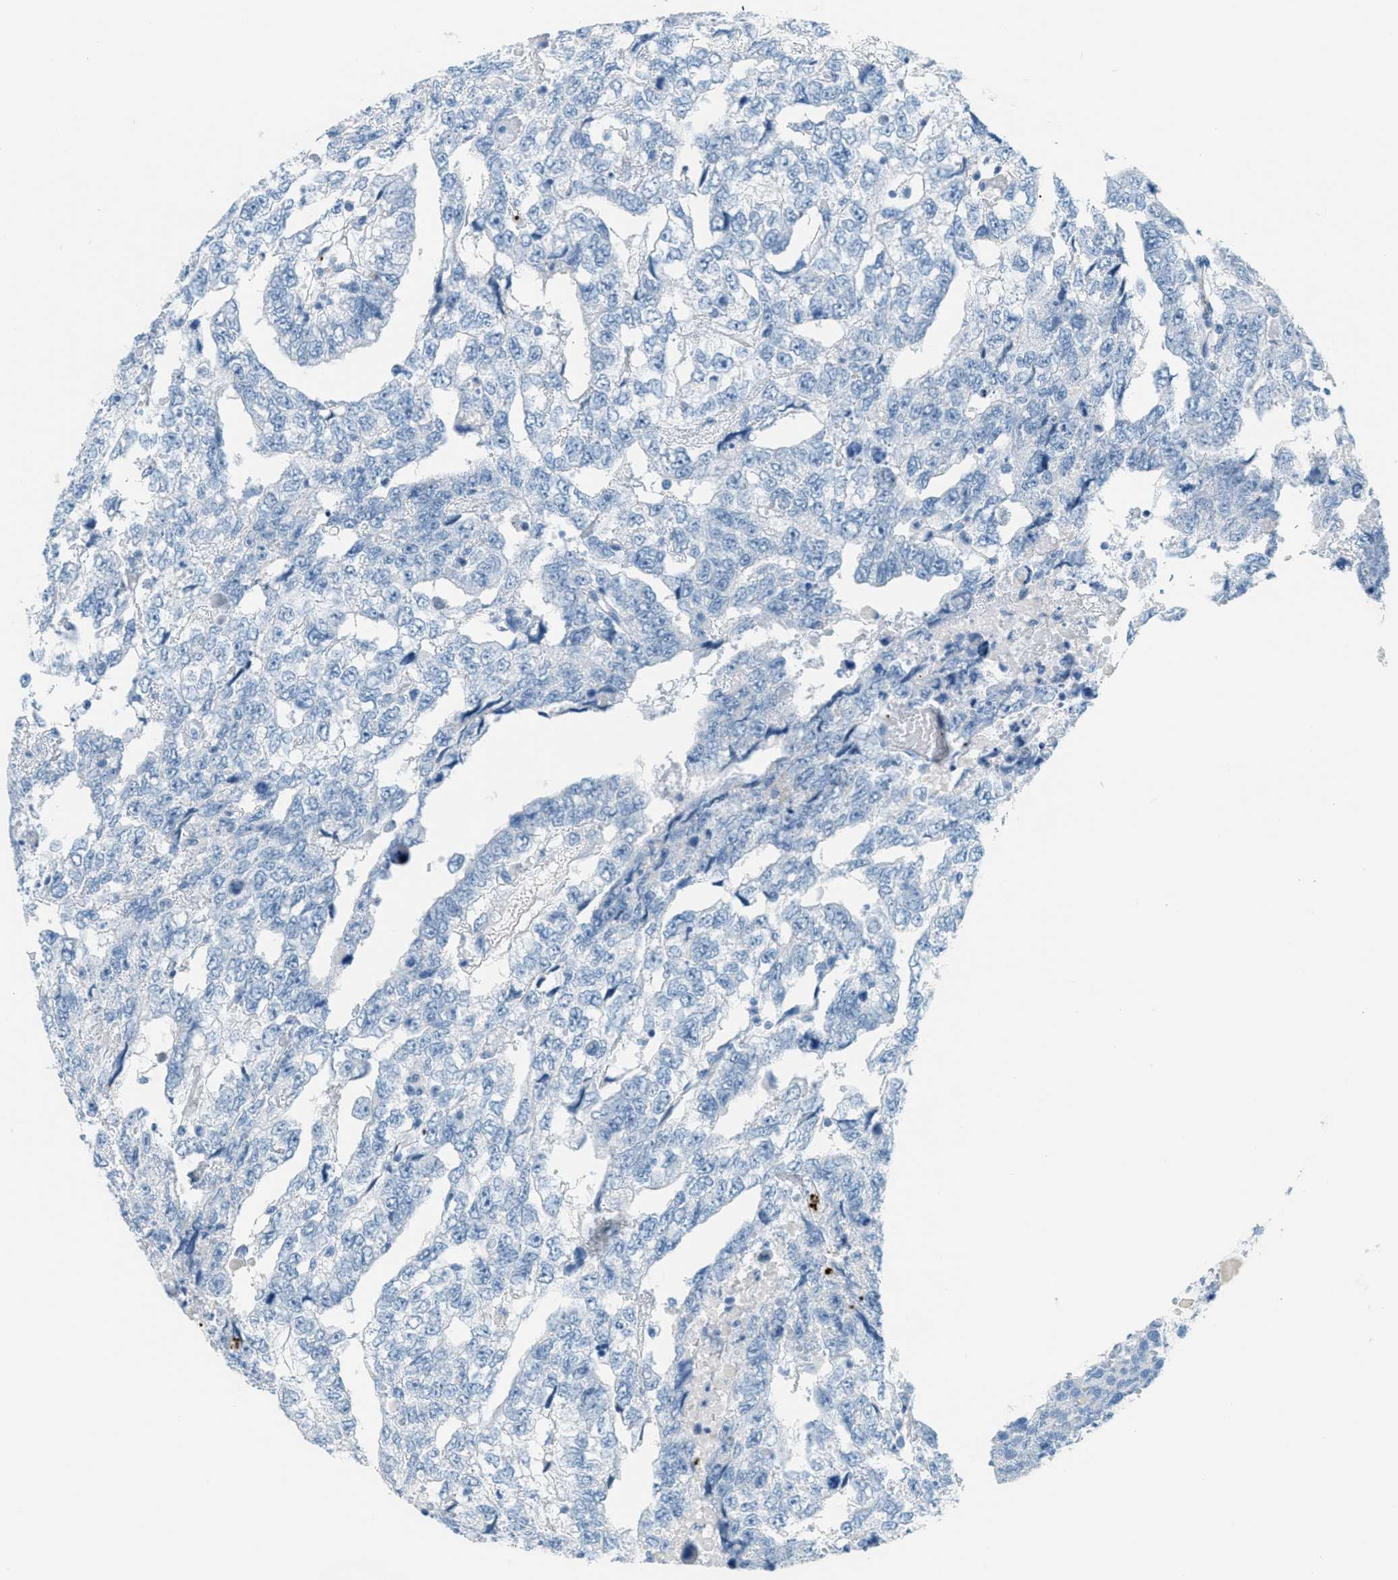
{"staining": {"intensity": "negative", "quantity": "none", "location": "none"}, "tissue": "testis cancer", "cell_type": "Tumor cells", "image_type": "cancer", "snomed": [{"axis": "morphology", "description": "Carcinoma, Embryonal, NOS"}, {"axis": "topography", "description": "Testis"}], "caption": "IHC histopathology image of human testis cancer (embryonal carcinoma) stained for a protein (brown), which shows no staining in tumor cells. Nuclei are stained in blue.", "gene": "PPBP", "patient": {"sex": "male", "age": 36}}